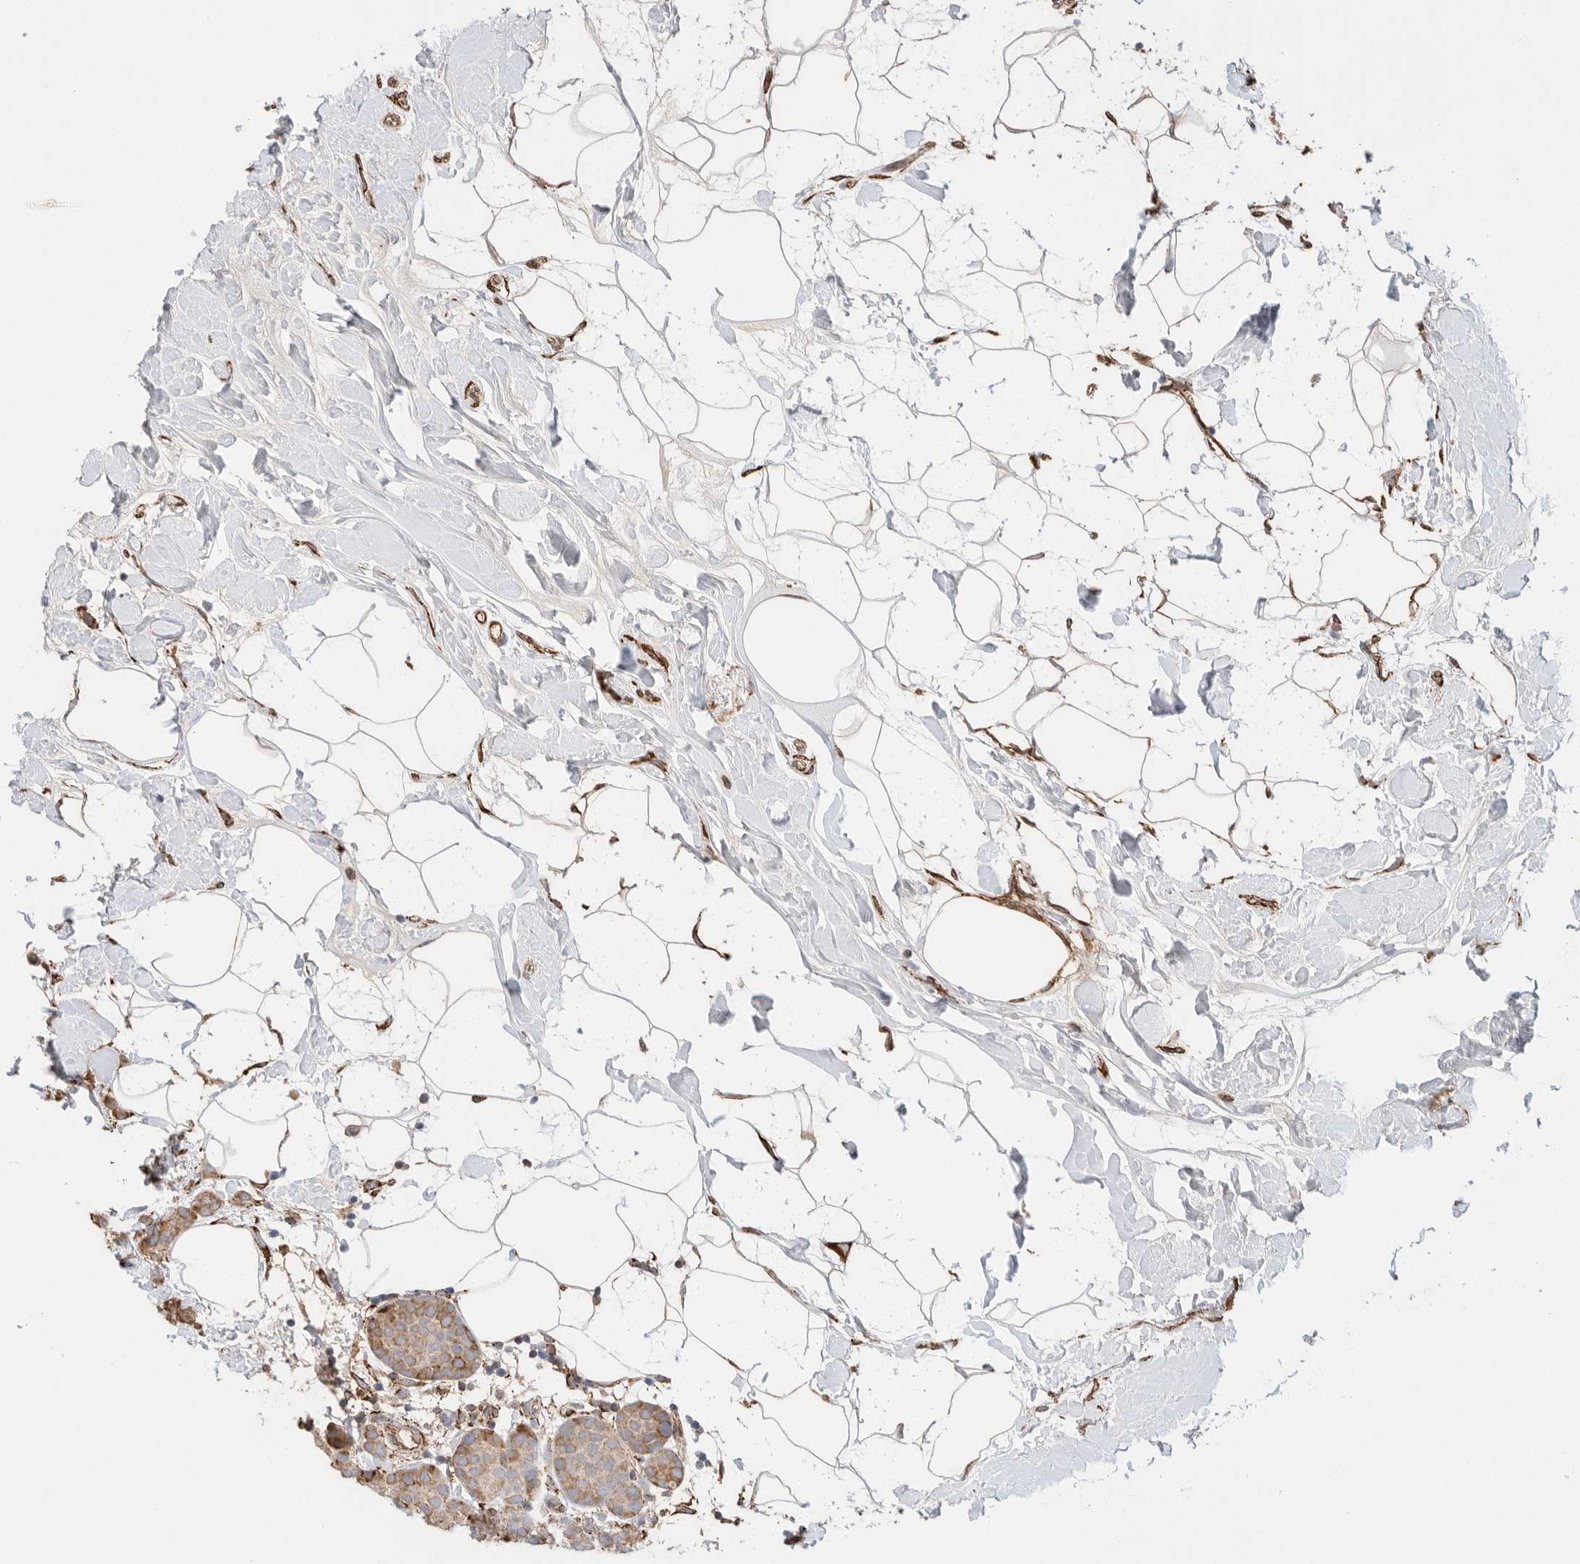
{"staining": {"intensity": "moderate", "quantity": ">75%", "location": "cytoplasmic/membranous"}, "tissue": "breast cancer", "cell_type": "Tumor cells", "image_type": "cancer", "snomed": [{"axis": "morphology", "description": "Lobular carcinoma, in situ"}, {"axis": "morphology", "description": "Lobular carcinoma"}, {"axis": "topography", "description": "Breast"}], "caption": "Breast cancer (lobular carcinoma) was stained to show a protein in brown. There is medium levels of moderate cytoplasmic/membranous staining in about >75% of tumor cells. The staining was performed using DAB, with brown indicating positive protein expression. Nuclei are stained blue with hematoxylin.", "gene": "BLOC1S5", "patient": {"sex": "female", "age": 41}}